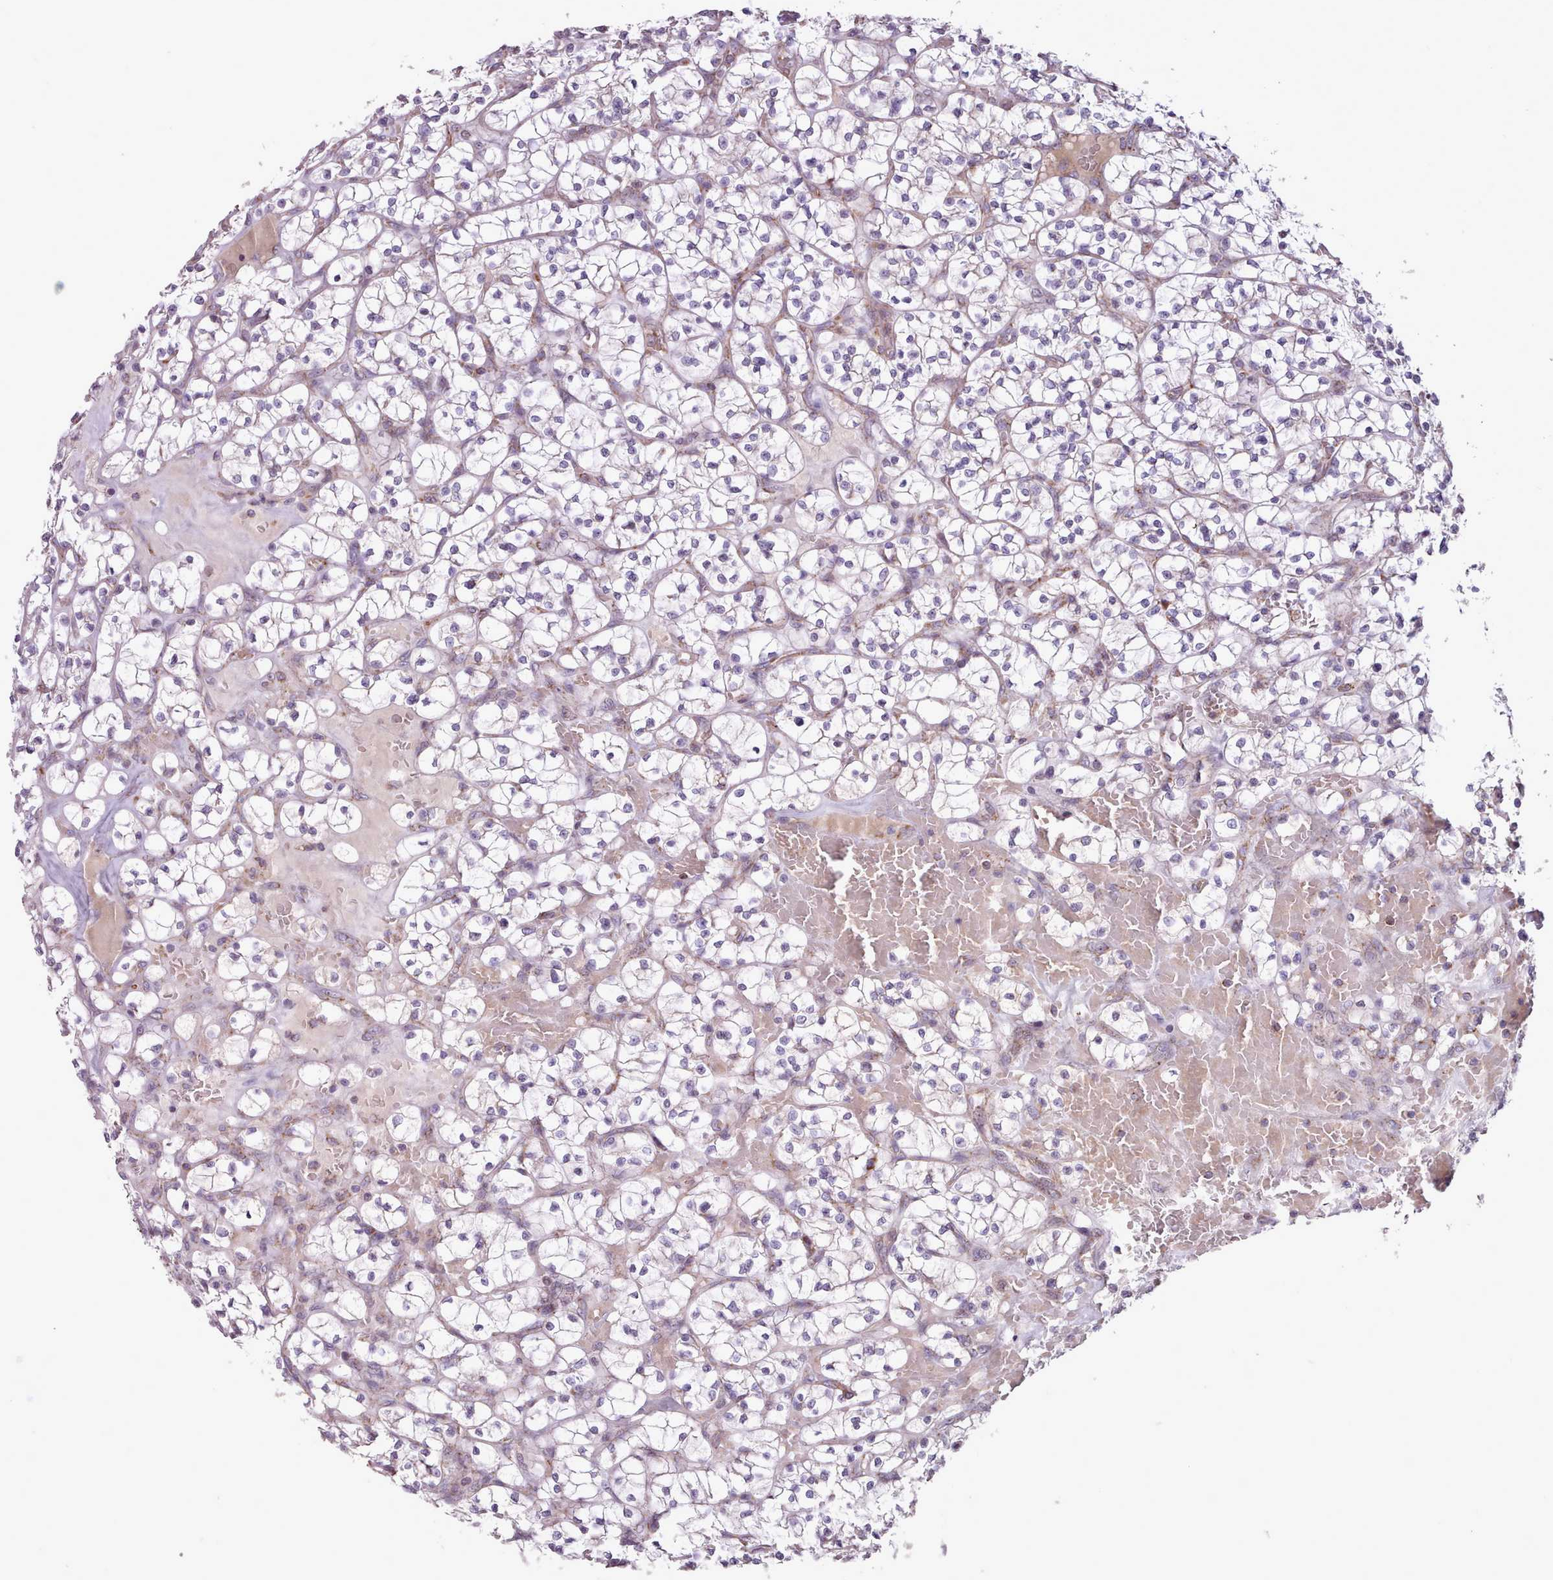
{"staining": {"intensity": "negative", "quantity": "none", "location": "none"}, "tissue": "renal cancer", "cell_type": "Tumor cells", "image_type": "cancer", "snomed": [{"axis": "morphology", "description": "Adenocarcinoma, NOS"}, {"axis": "topography", "description": "Kidney"}], "caption": "Immunohistochemistry (IHC) image of human adenocarcinoma (renal) stained for a protein (brown), which exhibits no staining in tumor cells. (DAB IHC visualized using brightfield microscopy, high magnification).", "gene": "LIN7C", "patient": {"sex": "female", "age": 64}}